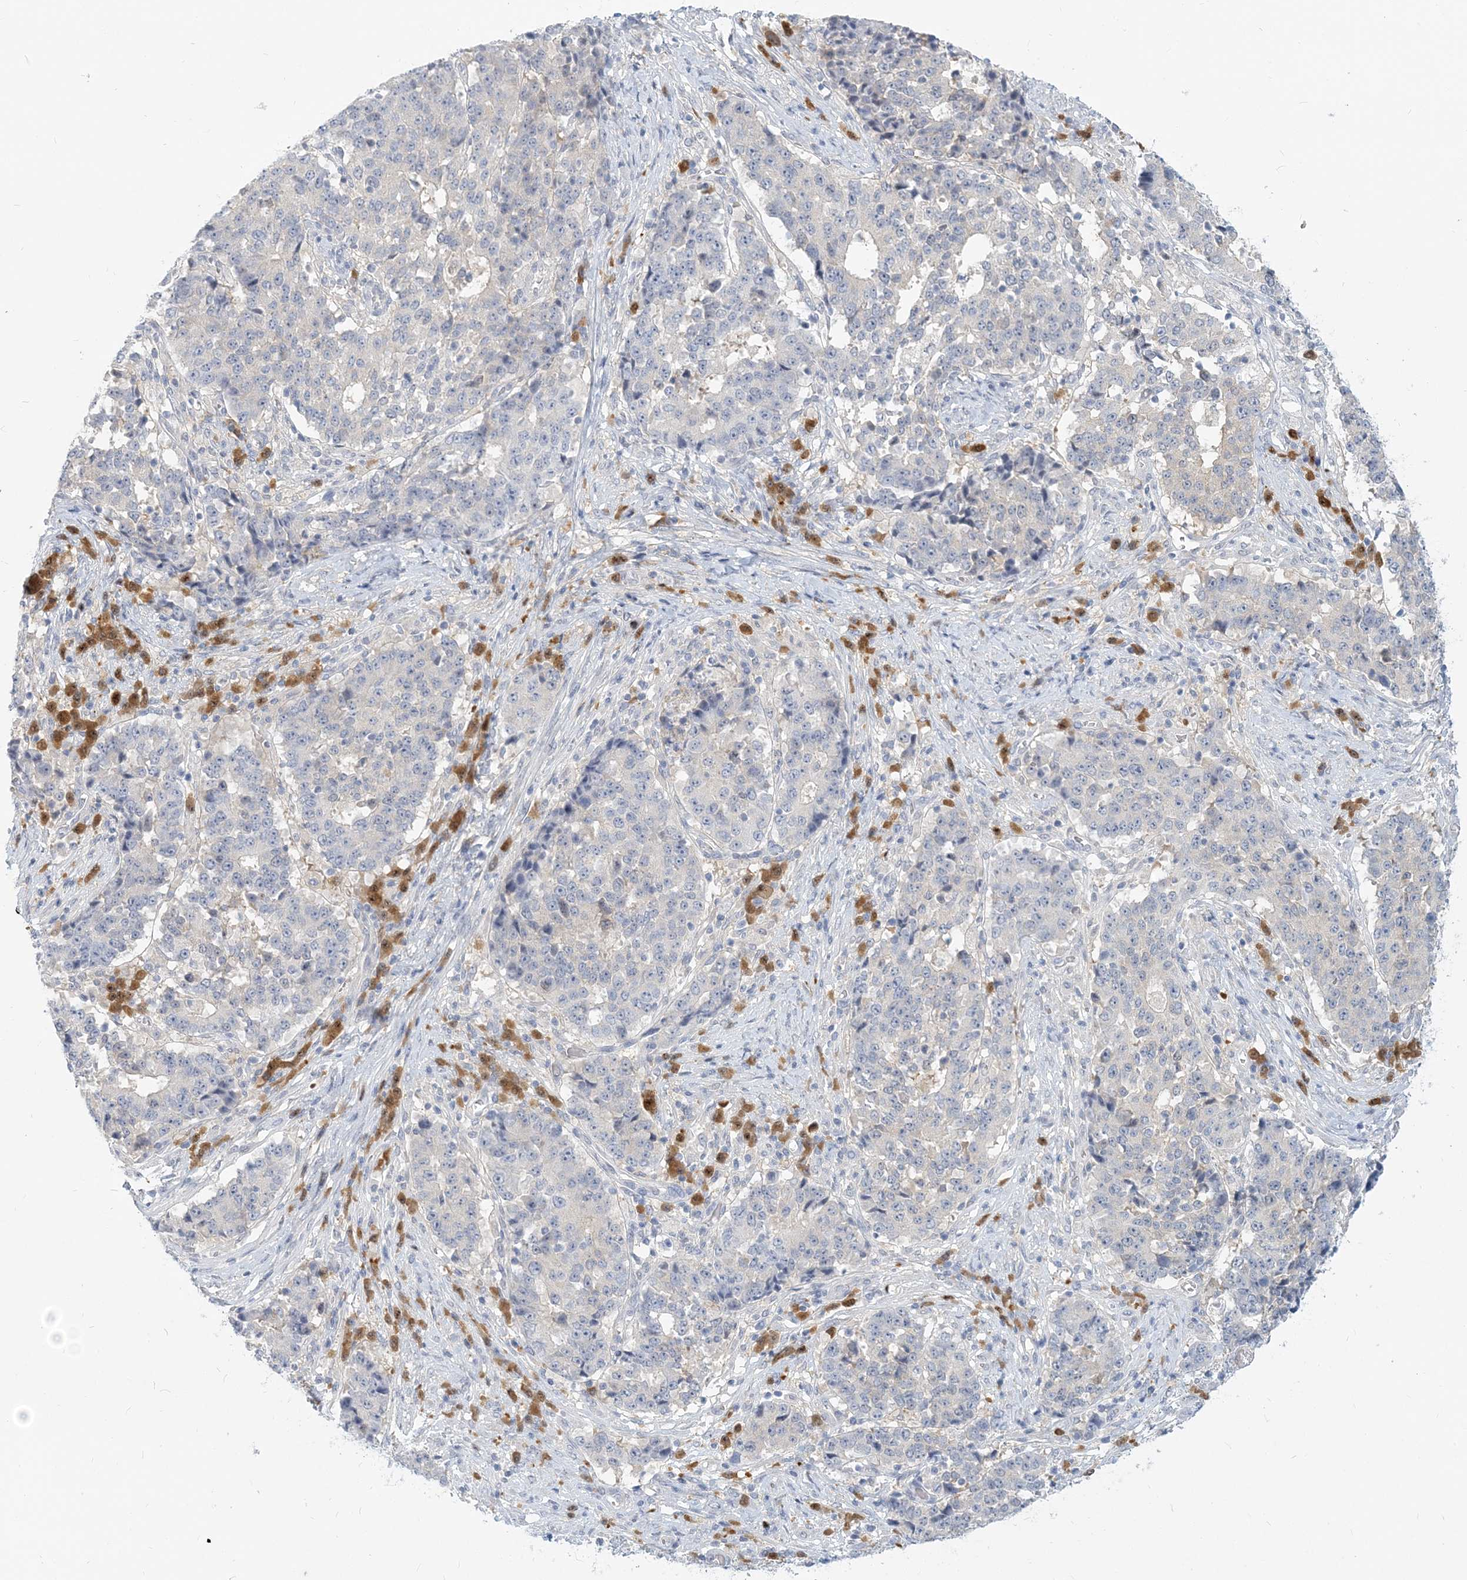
{"staining": {"intensity": "negative", "quantity": "none", "location": "none"}, "tissue": "stomach cancer", "cell_type": "Tumor cells", "image_type": "cancer", "snomed": [{"axis": "morphology", "description": "Adenocarcinoma, NOS"}, {"axis": "topography", "description": "Stomach"}], "caption": "DAB immunohistochemical staining of stomach cancer (adenocarcinoma) exhibits no significant staining in tumor cells.", "gene": "GMPPA", "patient": {"sex": "male", "age": 59}}